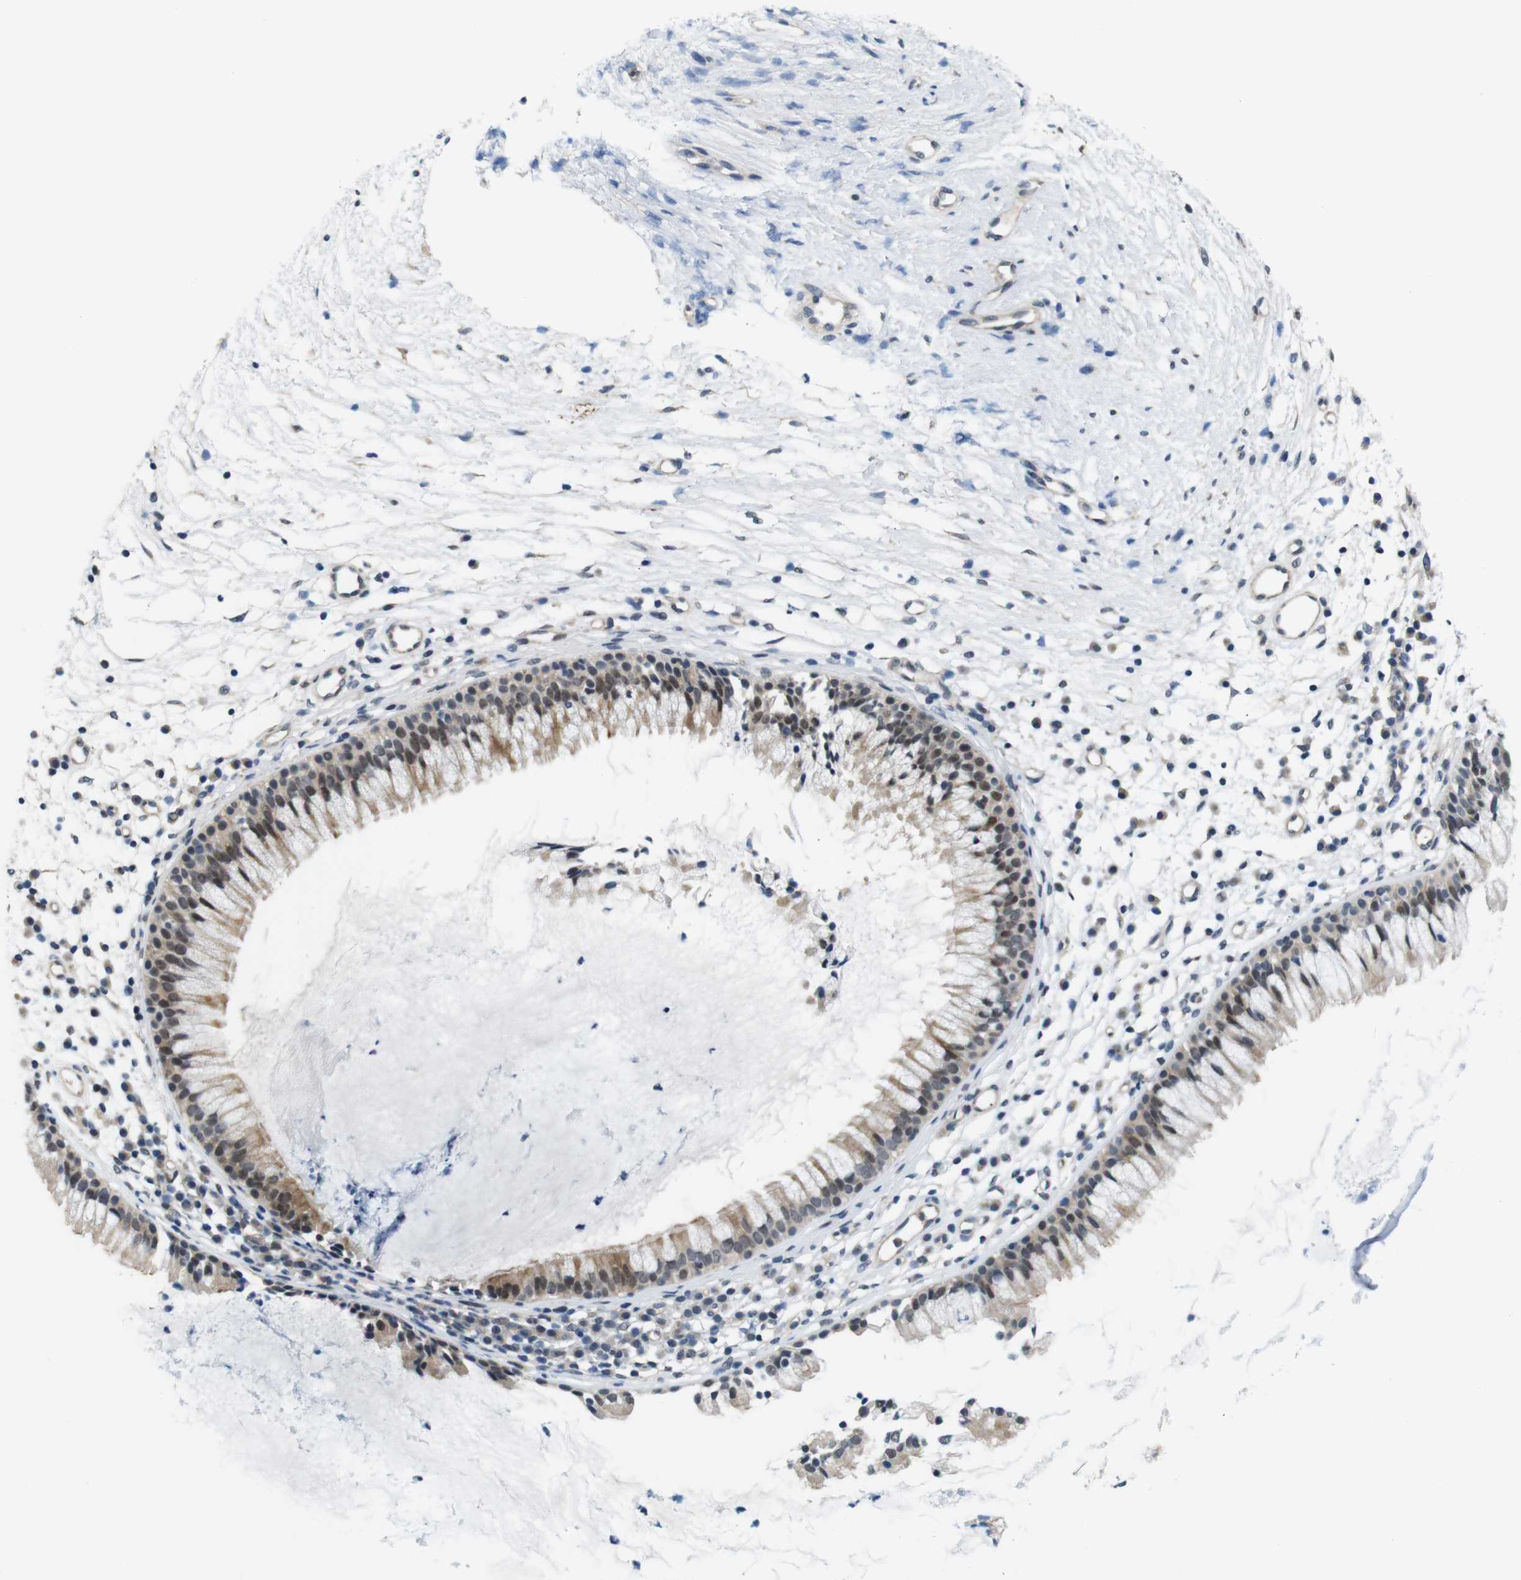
{"staining": {"intensity": "moderate", "quantity": "25%-75%", "location": "cytoplasmic/membranous,nuclear"}, "tissue": "nasopharynx", "cell_type": "Respiratory epithelial cells", "image_type": "normal", "snomed": [{"axis": "morphology", "description": "Normal tissue, NOS"}, {"axis": "topography", "description": "Nasopharynx"}], "caption": "Immunohistochemical staining of benign human nasopharynx displays moderate cytoplasmic/membranous,nuclear protein positivity in approximately 25%-75% of respiratory epithelial cells.", "gene": "SMCO2", "patient": {"sex": "male", "age": 21}}